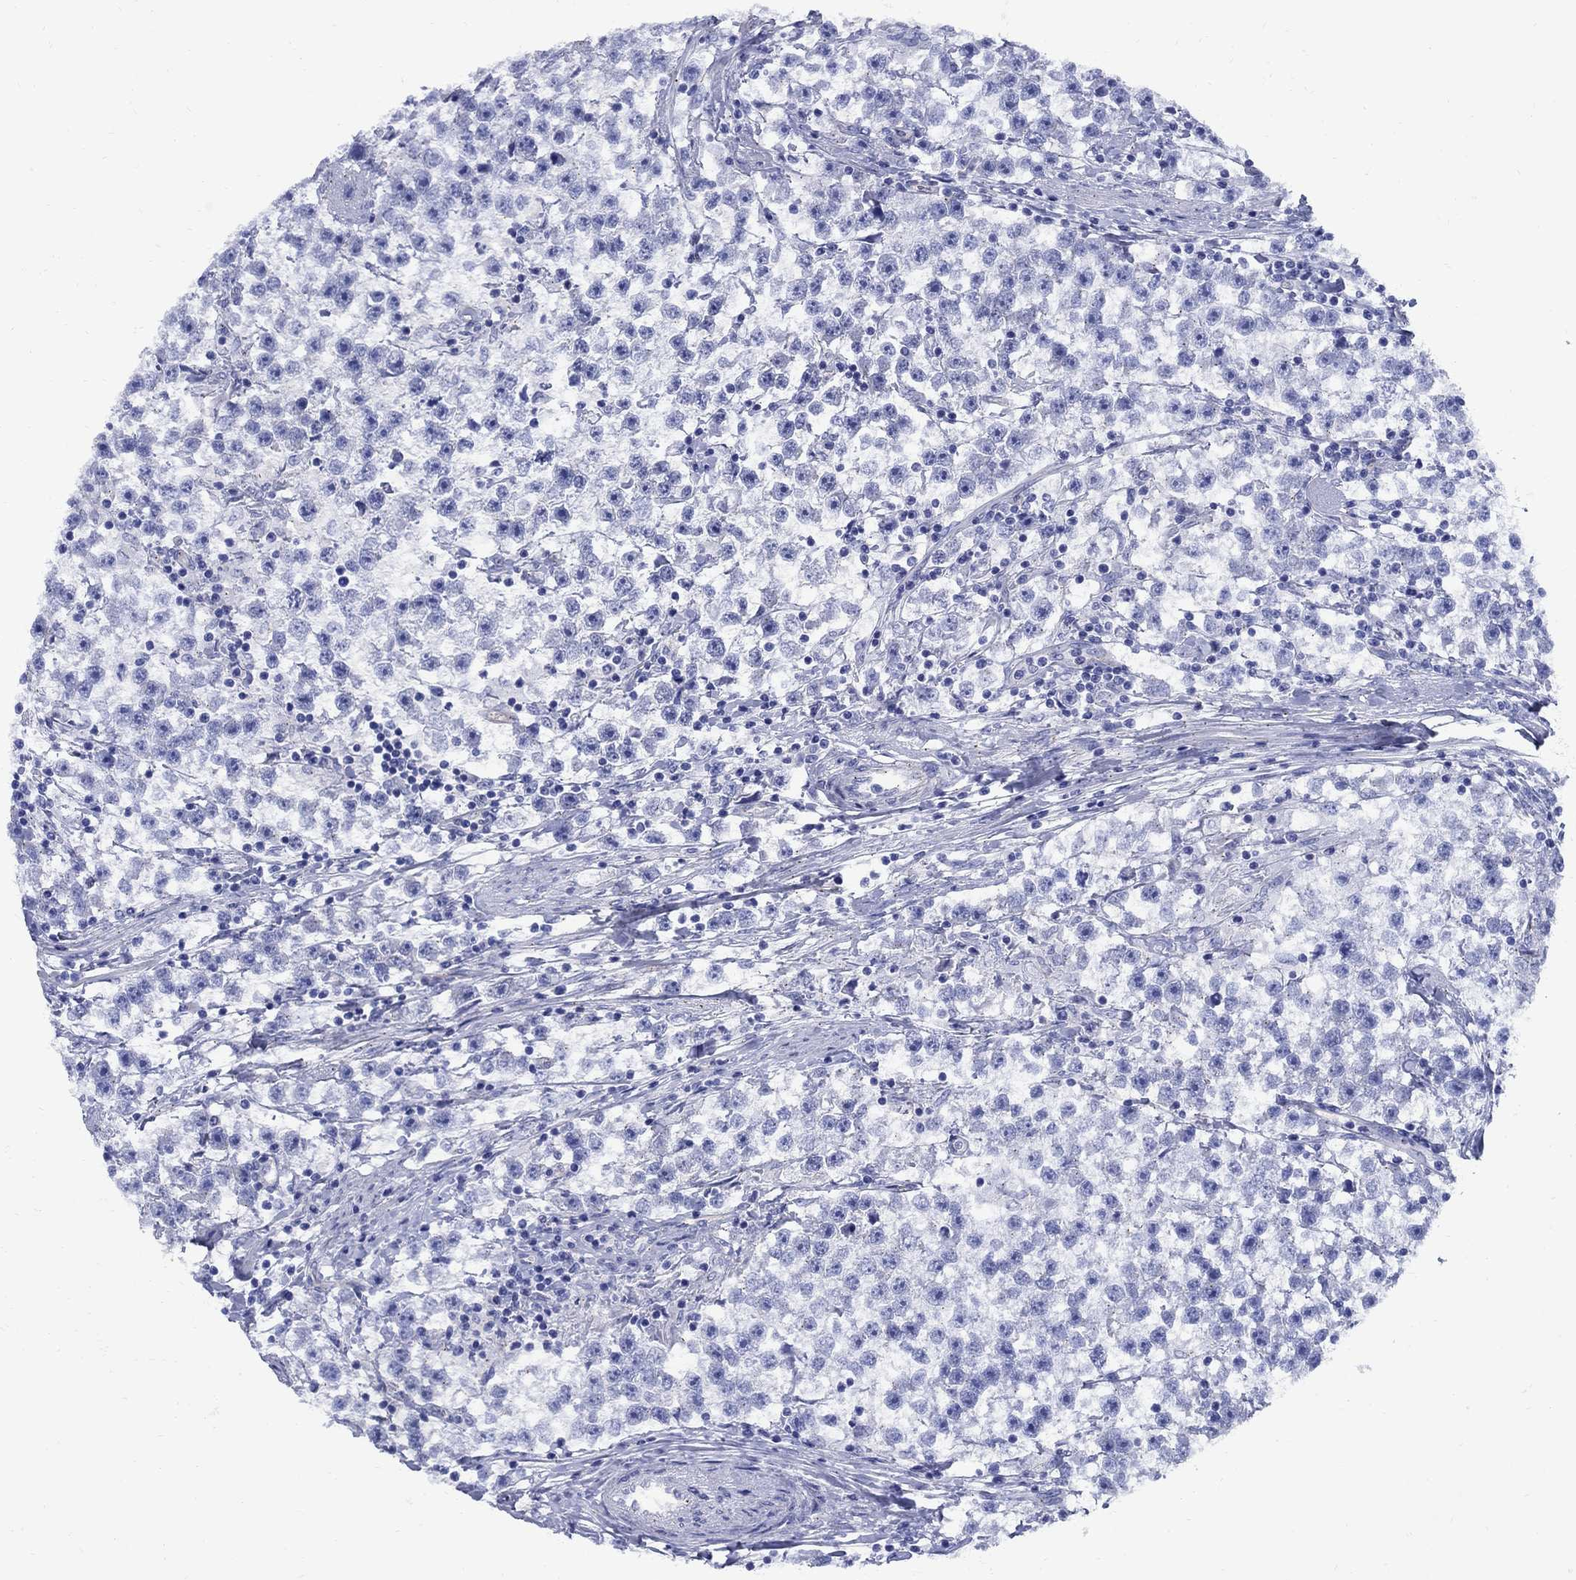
{"staining": {"intensity": "negative", "quantity": "none", "location": "none"}, "tissue": "testis cancer", "cell_type": "Tumor cells", "image_type": "cancer", "snomed": [{"axis": "morphology", "description": "Seminoma, NOS"}, {"axis": "topography", "description": "Testis"}], "caption": "This histopathology image is of seminoma (testis) stained with IHC to label a protein in brown with the nuclei are counter-stained blue. There is no staining in tumor cells. Brightfield microscopy of IHC stained with DAB (brown) and hematoxylin (blue), captured at high magnification.", "gene": "SMCP", "patient": {"sex": "male", "age": 59}}